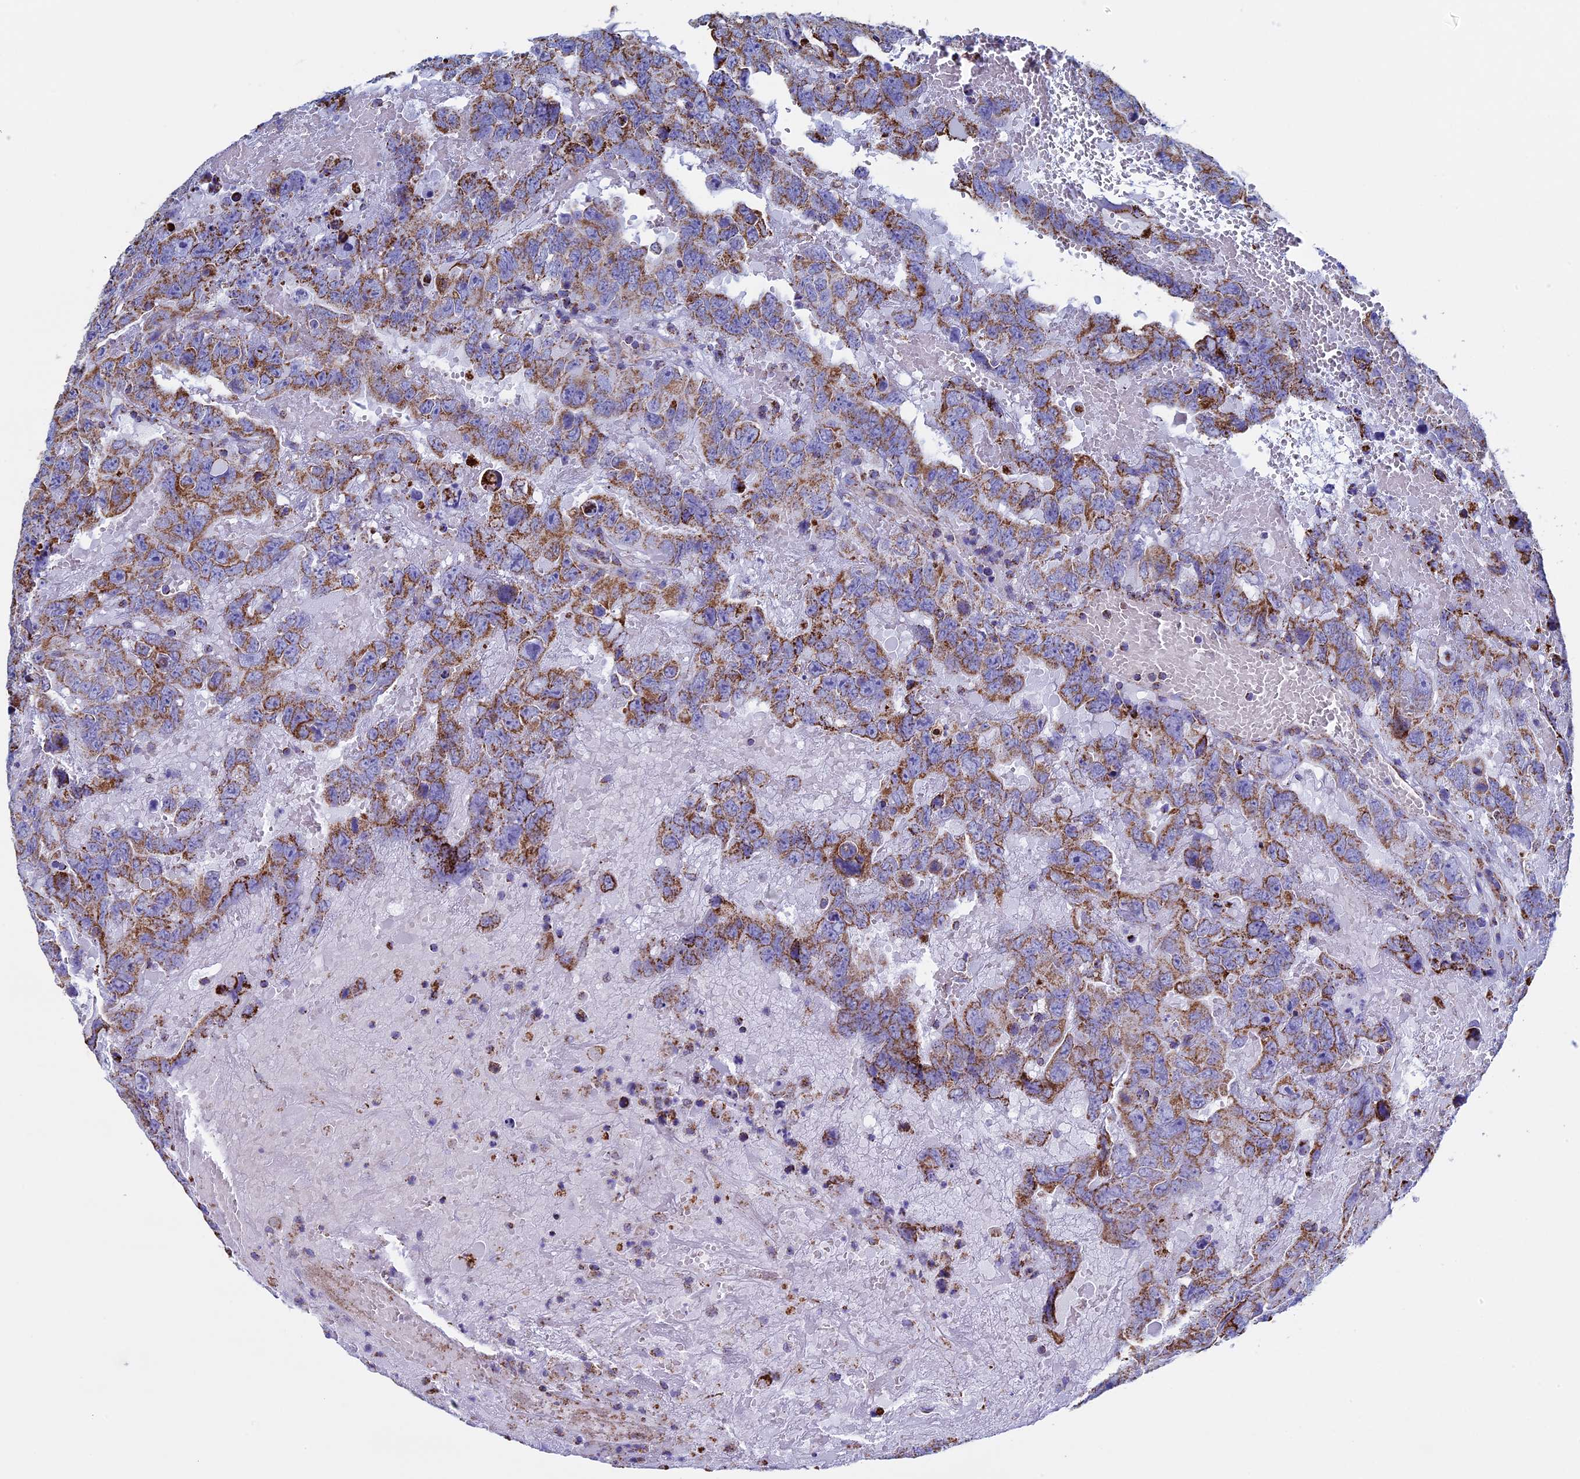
{"staining": {"intensity": "moderate", "quantity": ">75%", "location": "cytoplasmic/membranous"}, "tissue": "testis cancer", "cell_type": "Tumor cells", "image_type": "cancer", "snomed": [{"axis": "morphology", "description": "Carcinoma, Embryonal, NOS"}, {"axis": "topography", "description": "Testis"}], "caption": "Immunohistochemical staining of human testis embryonal carcinoma displays medium levels of moderate cytoplasmic/membranous positivity in about >75% of tumor cells. Using DAB (brown) and hematoxylin (blue) stains, captured at high magnification using brightfield microscopy.", "gene": "UQCRFS1", "patient": {"sex": "male", "age": 45}}